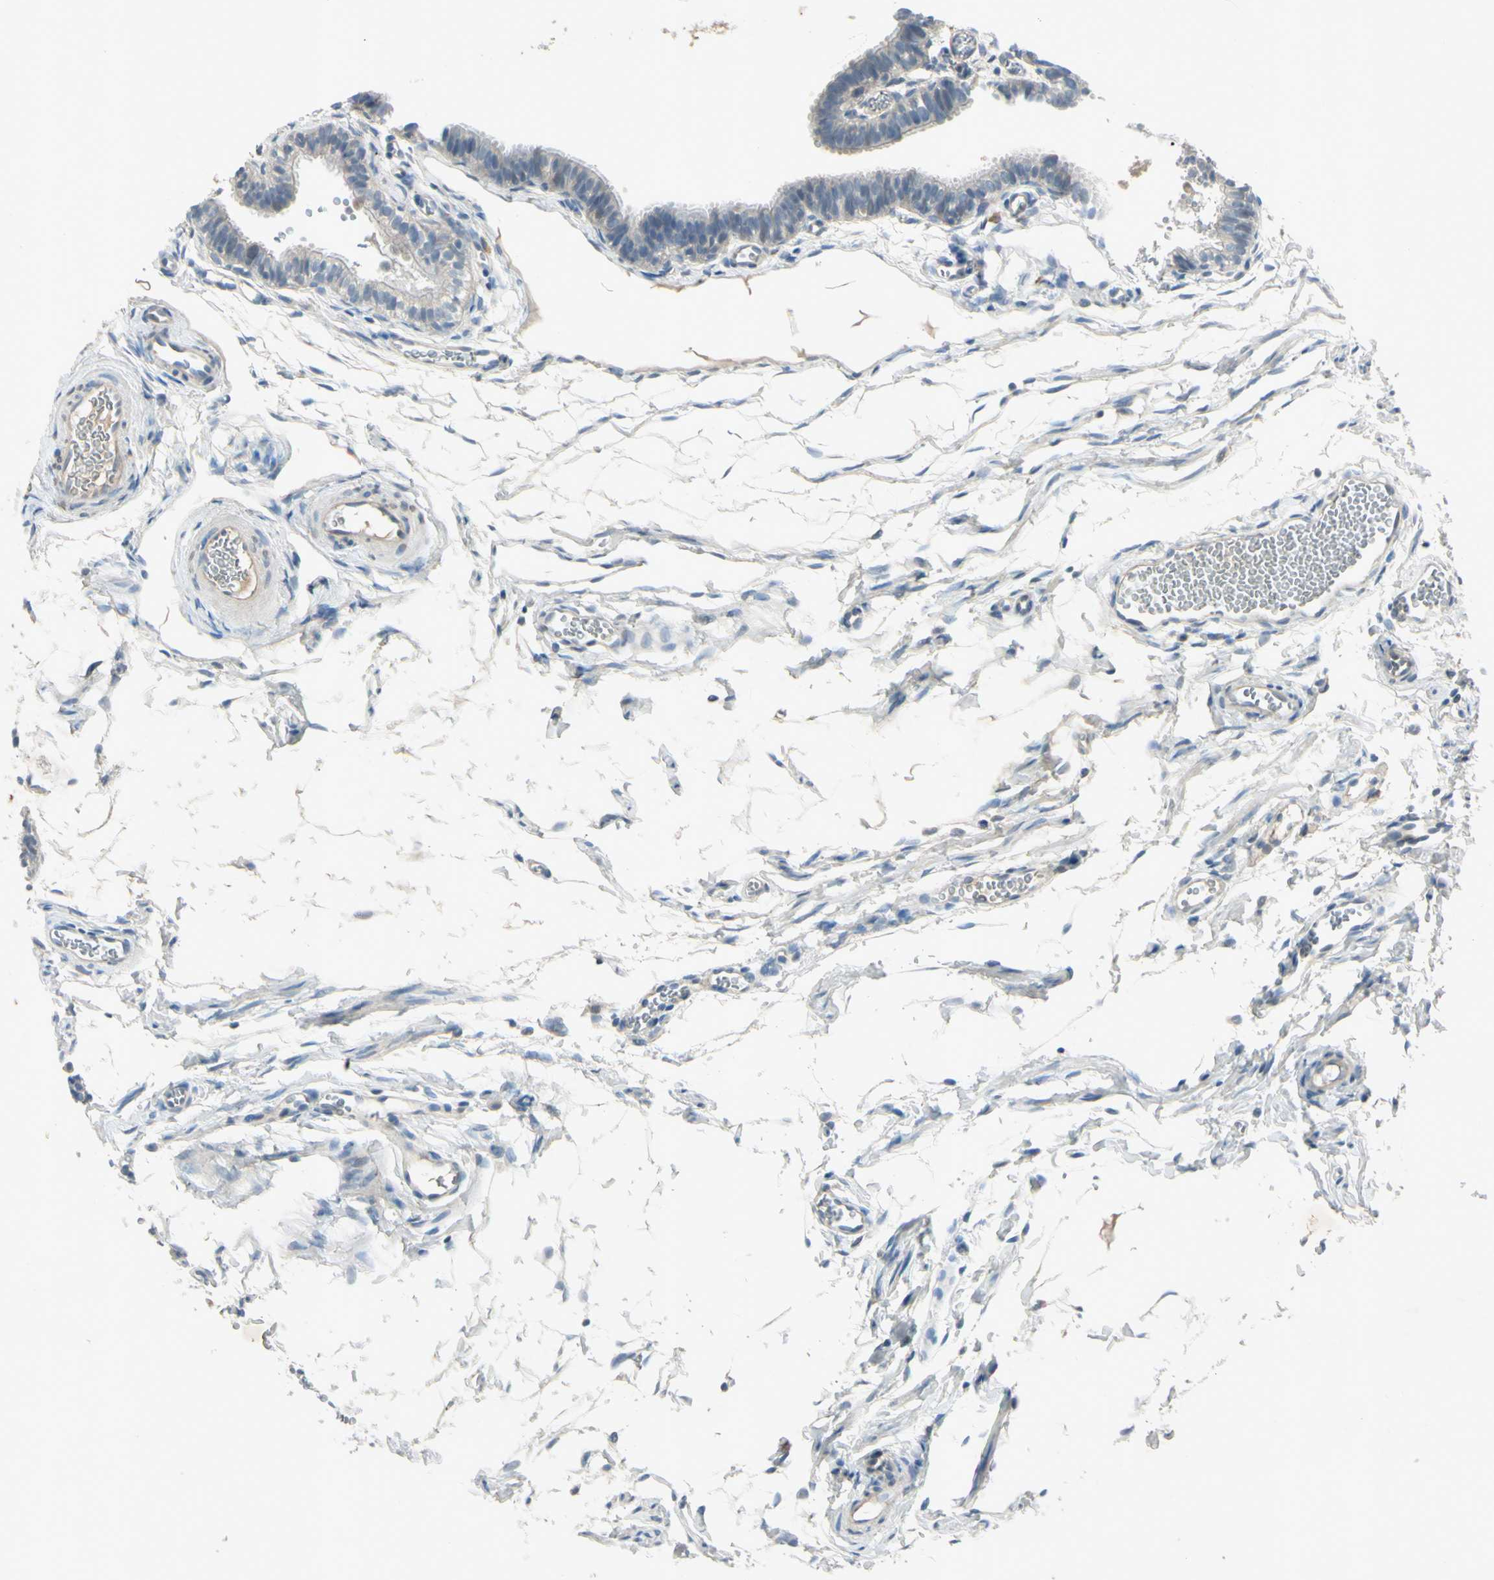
{"staining": {"intensity": "weak", "quantity": "<25%", "location": "cytoplasmic/membranous"}, "tissue": "fallopian tube", "cell_type": "Glandular cells", "image_type": "normal", "snomed": [{"axis": "morphology", "description": "Normal tissue, NOS"}, {"axis": "topography", "description": "Fallopian tube"}, {"axis": "topography", "description": "Placenta"}], "caption": "The photomicrograph shows no staining of glandular cells in benign fallopian tube. (Brightfield microscopy of DAB (3,3'-diaminobenzidine) IHC at high magnification).", "gene": "AATK", "patient": {"sex": "female", "age": 34}}